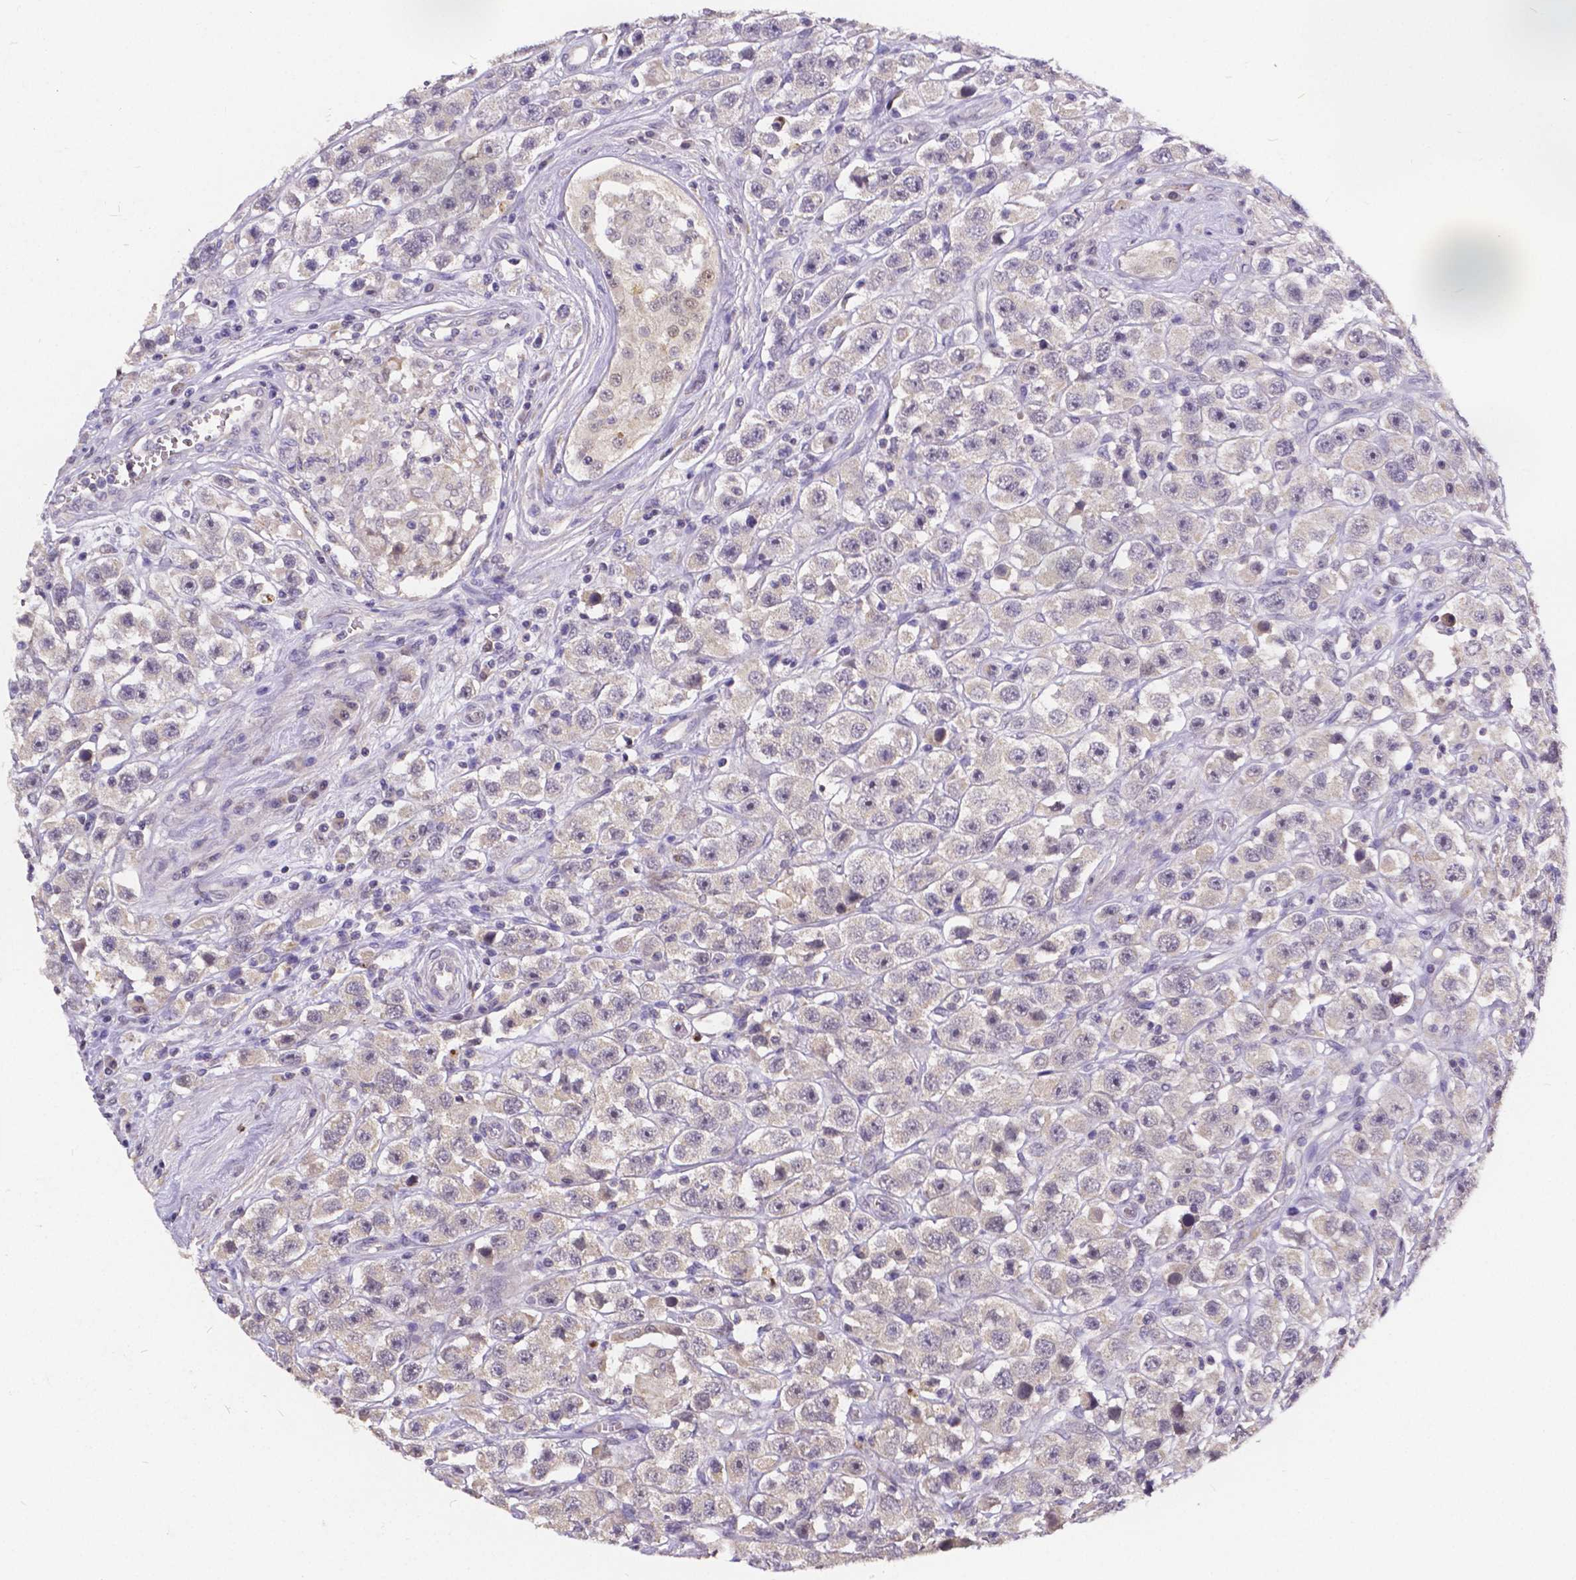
{"staining": {"intensity": "negative", "quantity": "none", "location": "none"}, "tissue": "testis cancer", "cell_type": "Tumor cells", "image_type": "cancer", "snomed": [{"axis": "morphology", "description": "Seminoma, NOS"}, {"axis": "topography", "description": "Testis"}], "caption": "Immunohistochemistry photomicrograph of testis cancer (seminoma) stained for a protein (brown), which exhibits no expression in tumor cells.", "gene": "CTNNA2", "patient": {"sex": "male", "age": 45}}